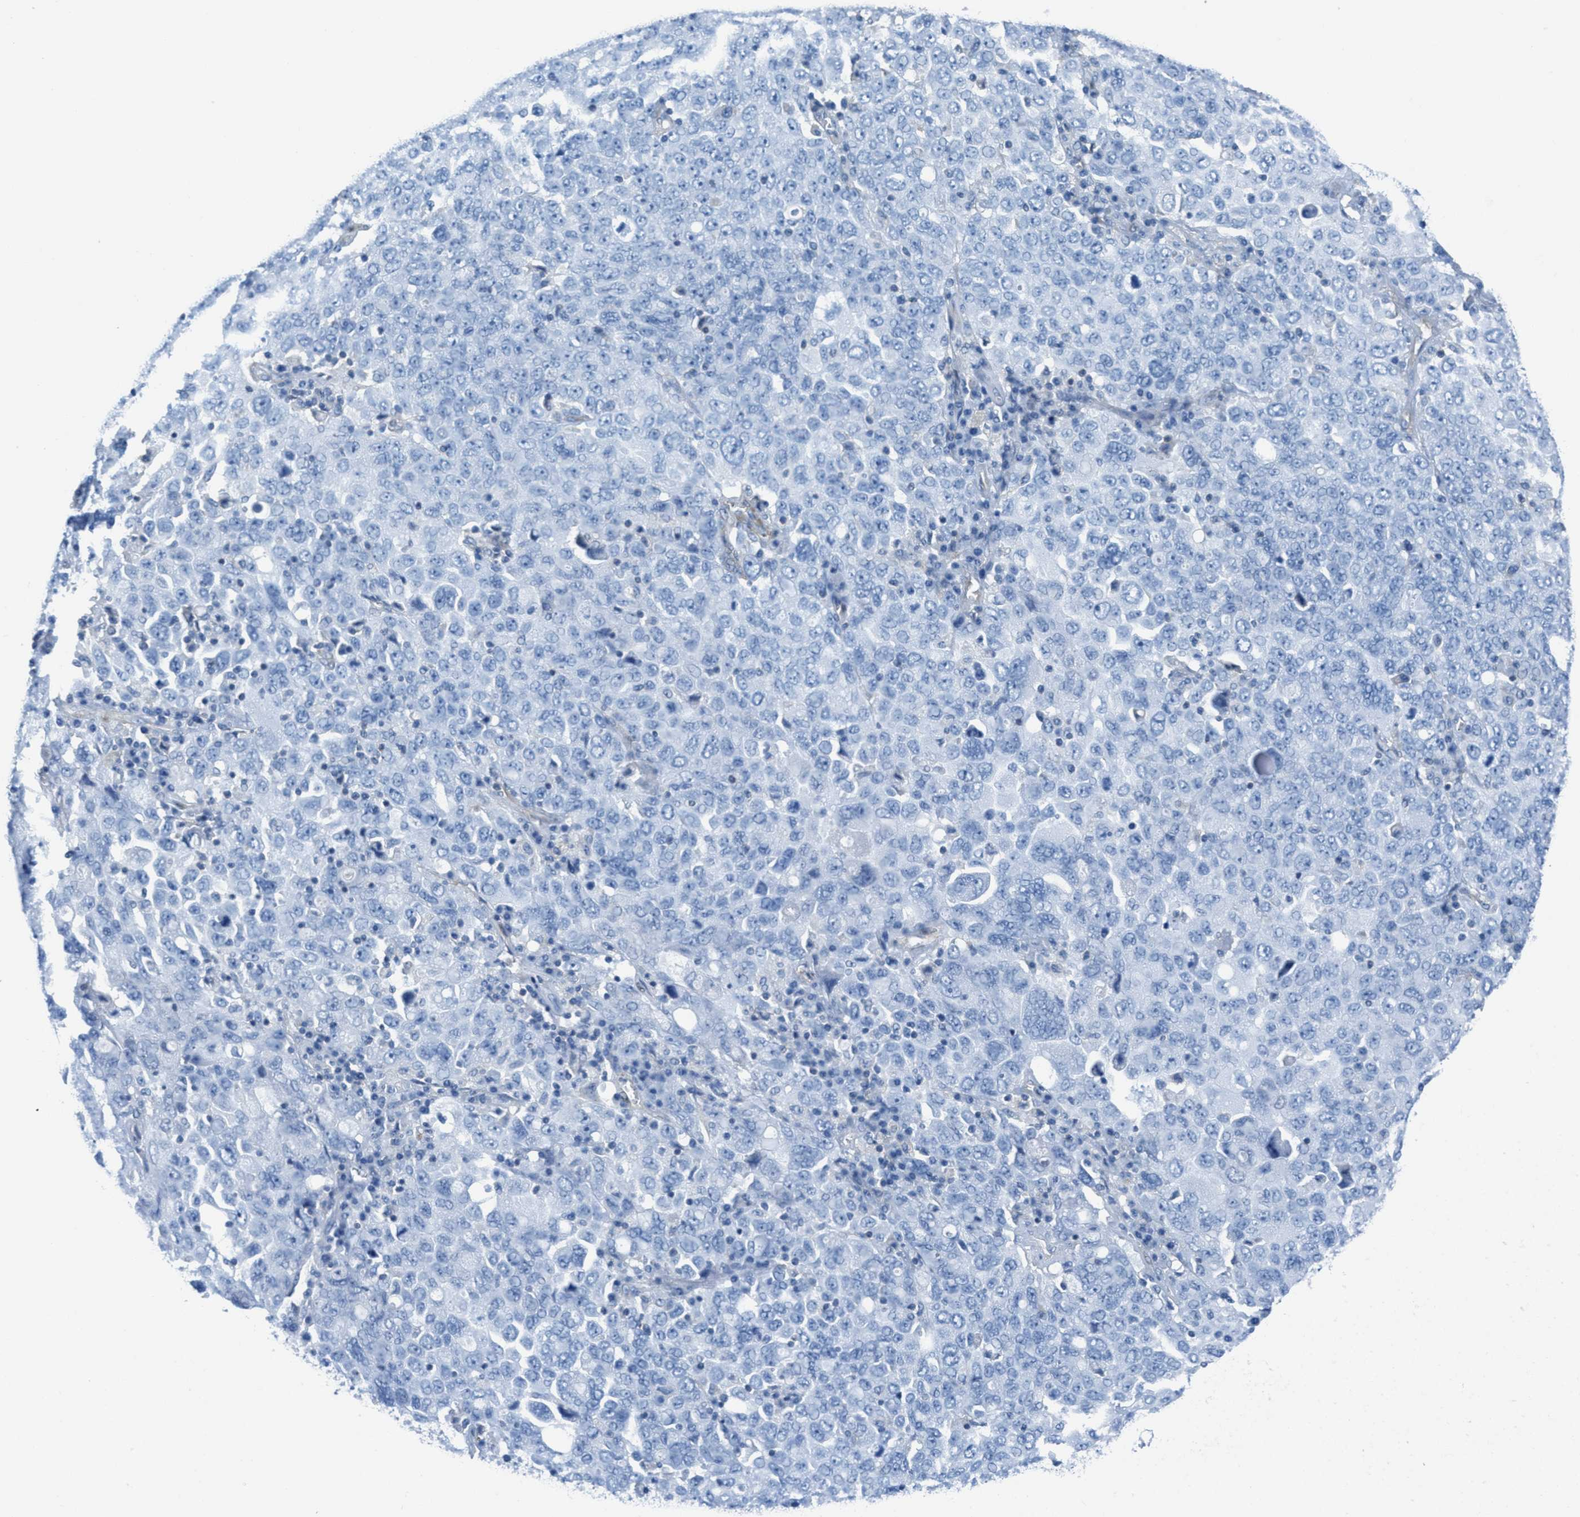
{"staining": {"intensity": "negative", "quantity": "none", "location": "none"}, "tissue": "ovarian cancer", "cell_type": "Tumor cells", "image_type": "cancer", "snomed": [{"axis": "morphology", "description": "Carcinoma, endometroid"}, {"axis": "topography", "description": "Ovary"}], "caption": "Histopathology image shows no protein positivity in tumor cells of ovarian cancer (endometroid carcinoma) tissue. (Stains: DAB IHC with hematoxylin counter stain, Microscopy: brightfield microscopy at high magnification).", "gene": "MAPRE2", "patient": {"sex": "female", "age": 62}}